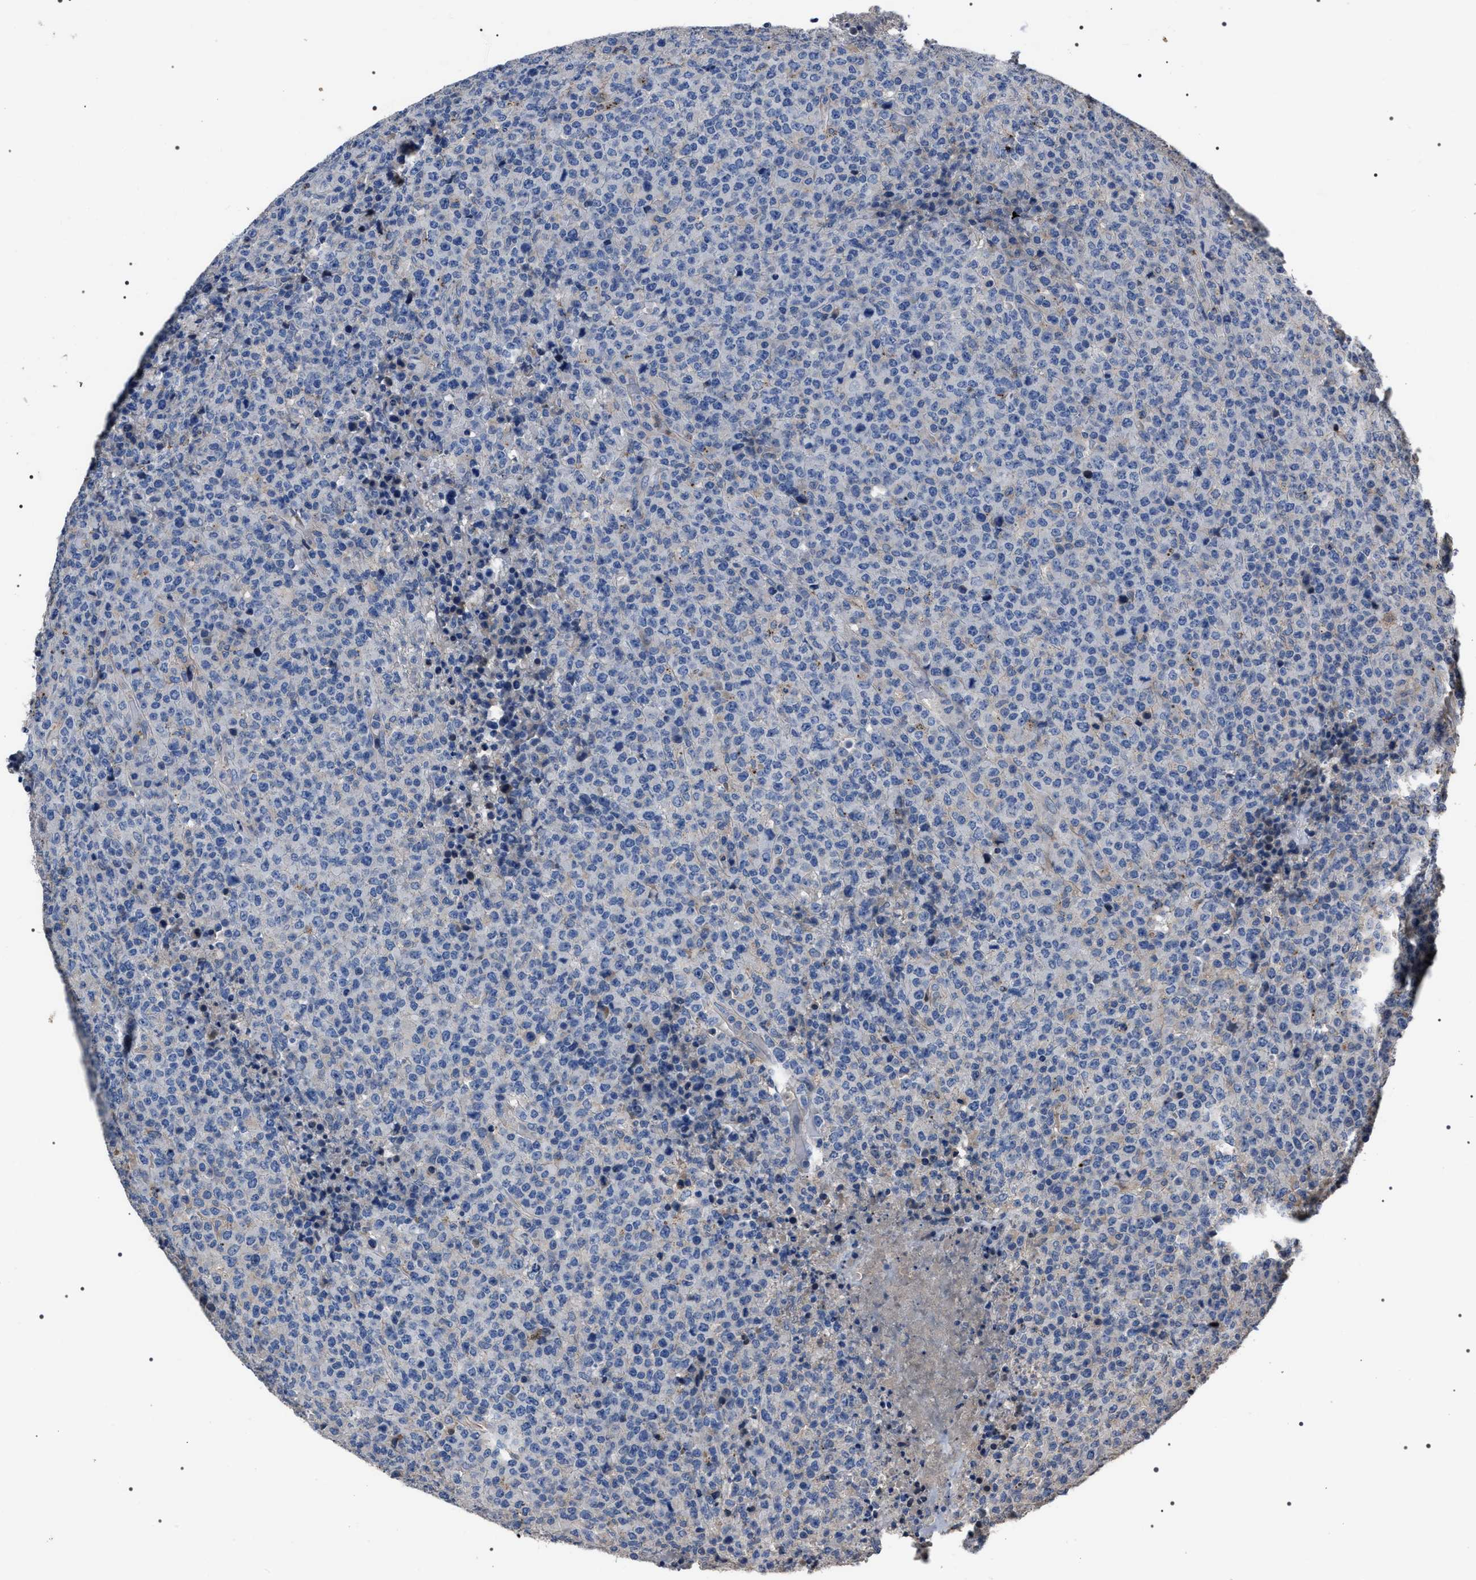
{"staining": {"intensity": "negative", "quantity": "none", "location": "none"}, "tissue": "lymphoma", "cell_type": "Tumor cells", "image_type": "cancer", "snomed": [{"axis": "morphology", "description": "Malignant lymphoma, non-Hodgkin's type, High grade"}, {"axis": "topography", "description": "Lymph node"}], "caption": "This is a micrograph of immunohistochemistry staining of lymphoma, which shows no positivity in tumor cells.", "gene": "TRIM54", "patient": {"sex": "male", "age": 13}}